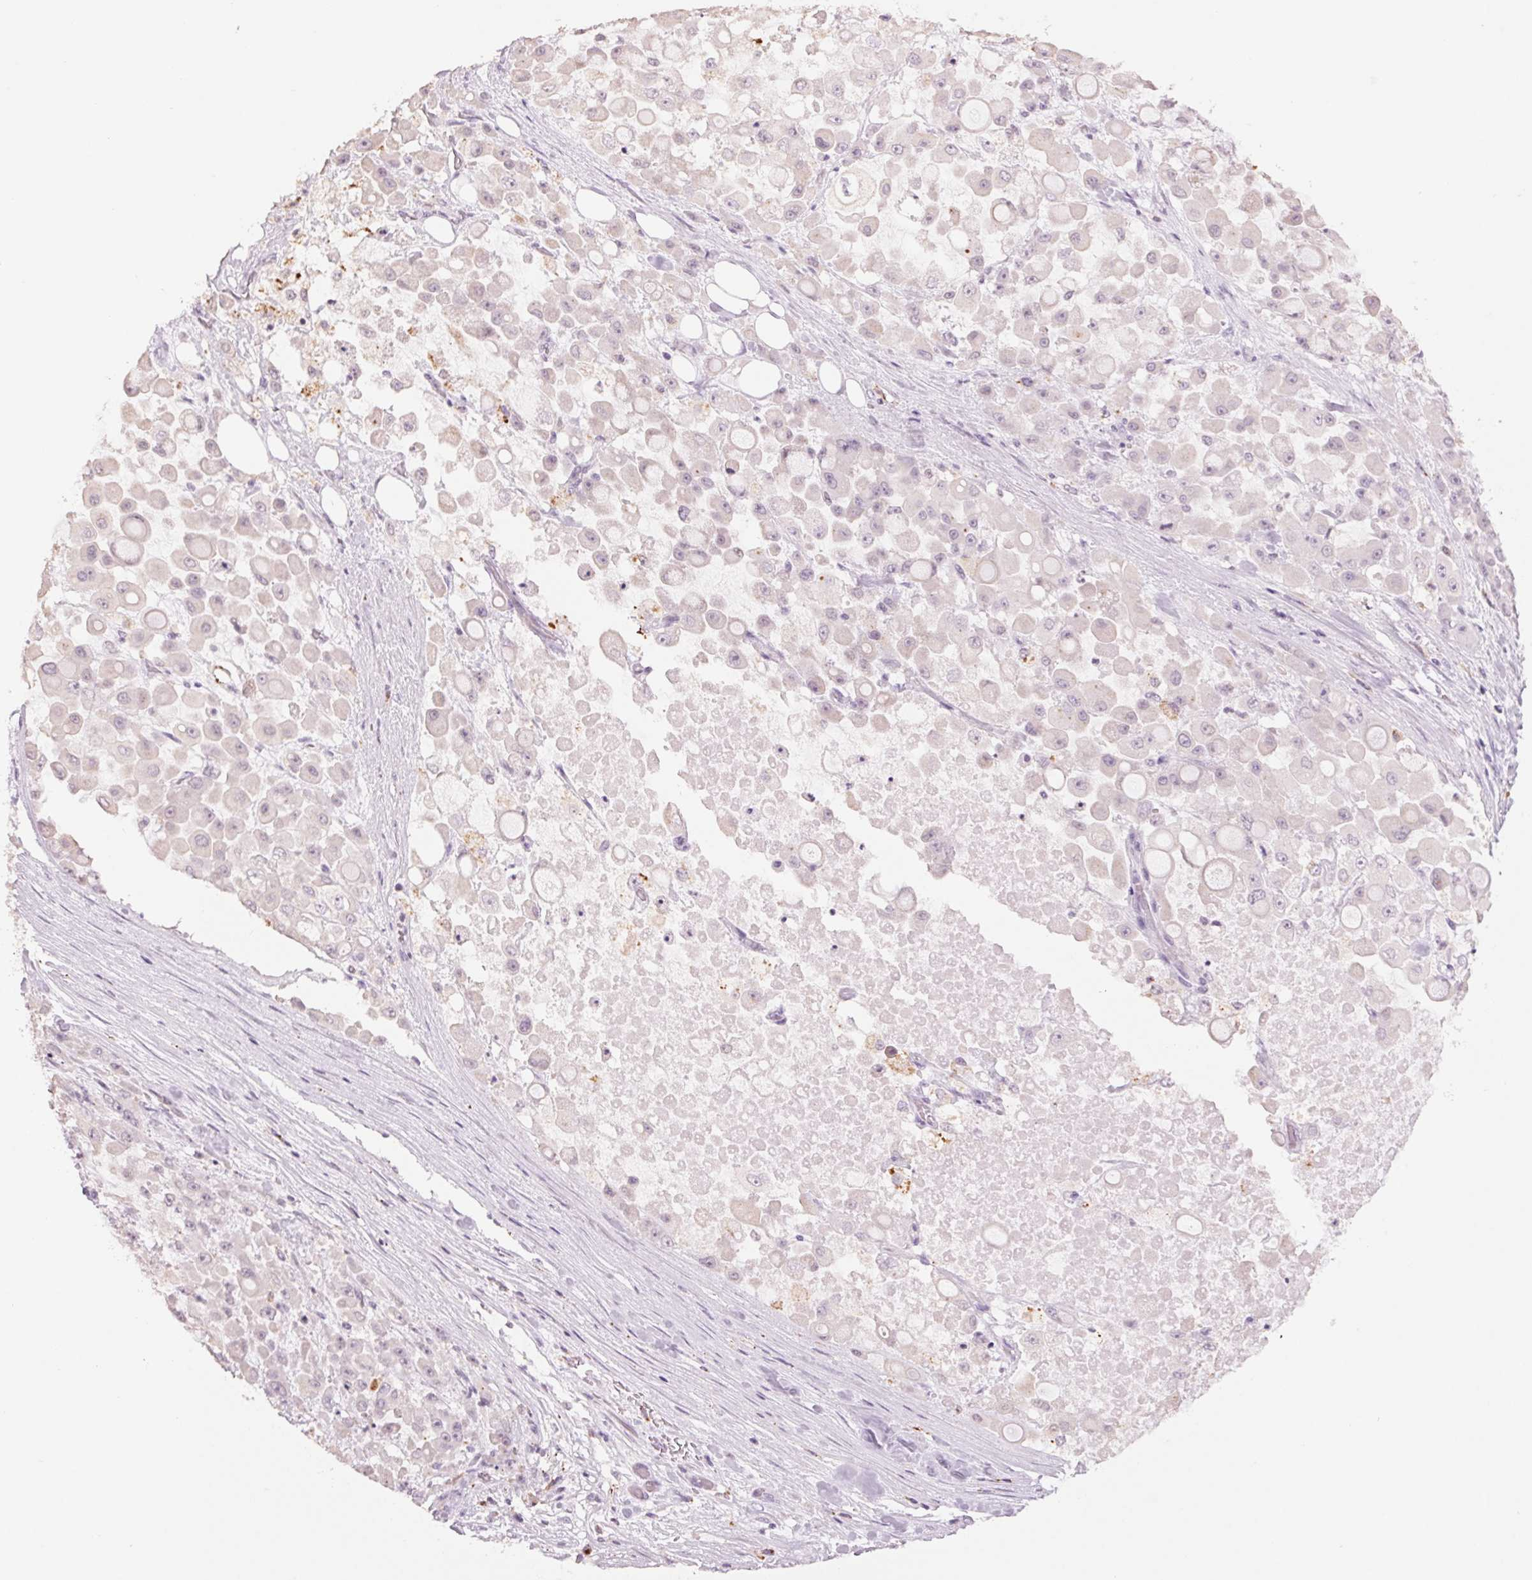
{"staining": {"intensity": "negative", "quantity": "none", "location": "none"}, "tissue": "stomach cancer", "cell_type": "Tumor cells", "image_type": "cancer", "snomed": [{"axis": "morphology", "description": "Adenocarcinoma, NOS"}, {"axis": "topography", "description": "Stomach"}], "caption": "Immunohistochemistry photomicrograph of neoplastic tissue: stomach cancer (adenocarcinoma) stained with DAB (3,3'-diaminobenzidine) reveals no significant protein expression in tumor cells.", "gene": "MPO", "patient": {"sex": "female", "age": 76}}